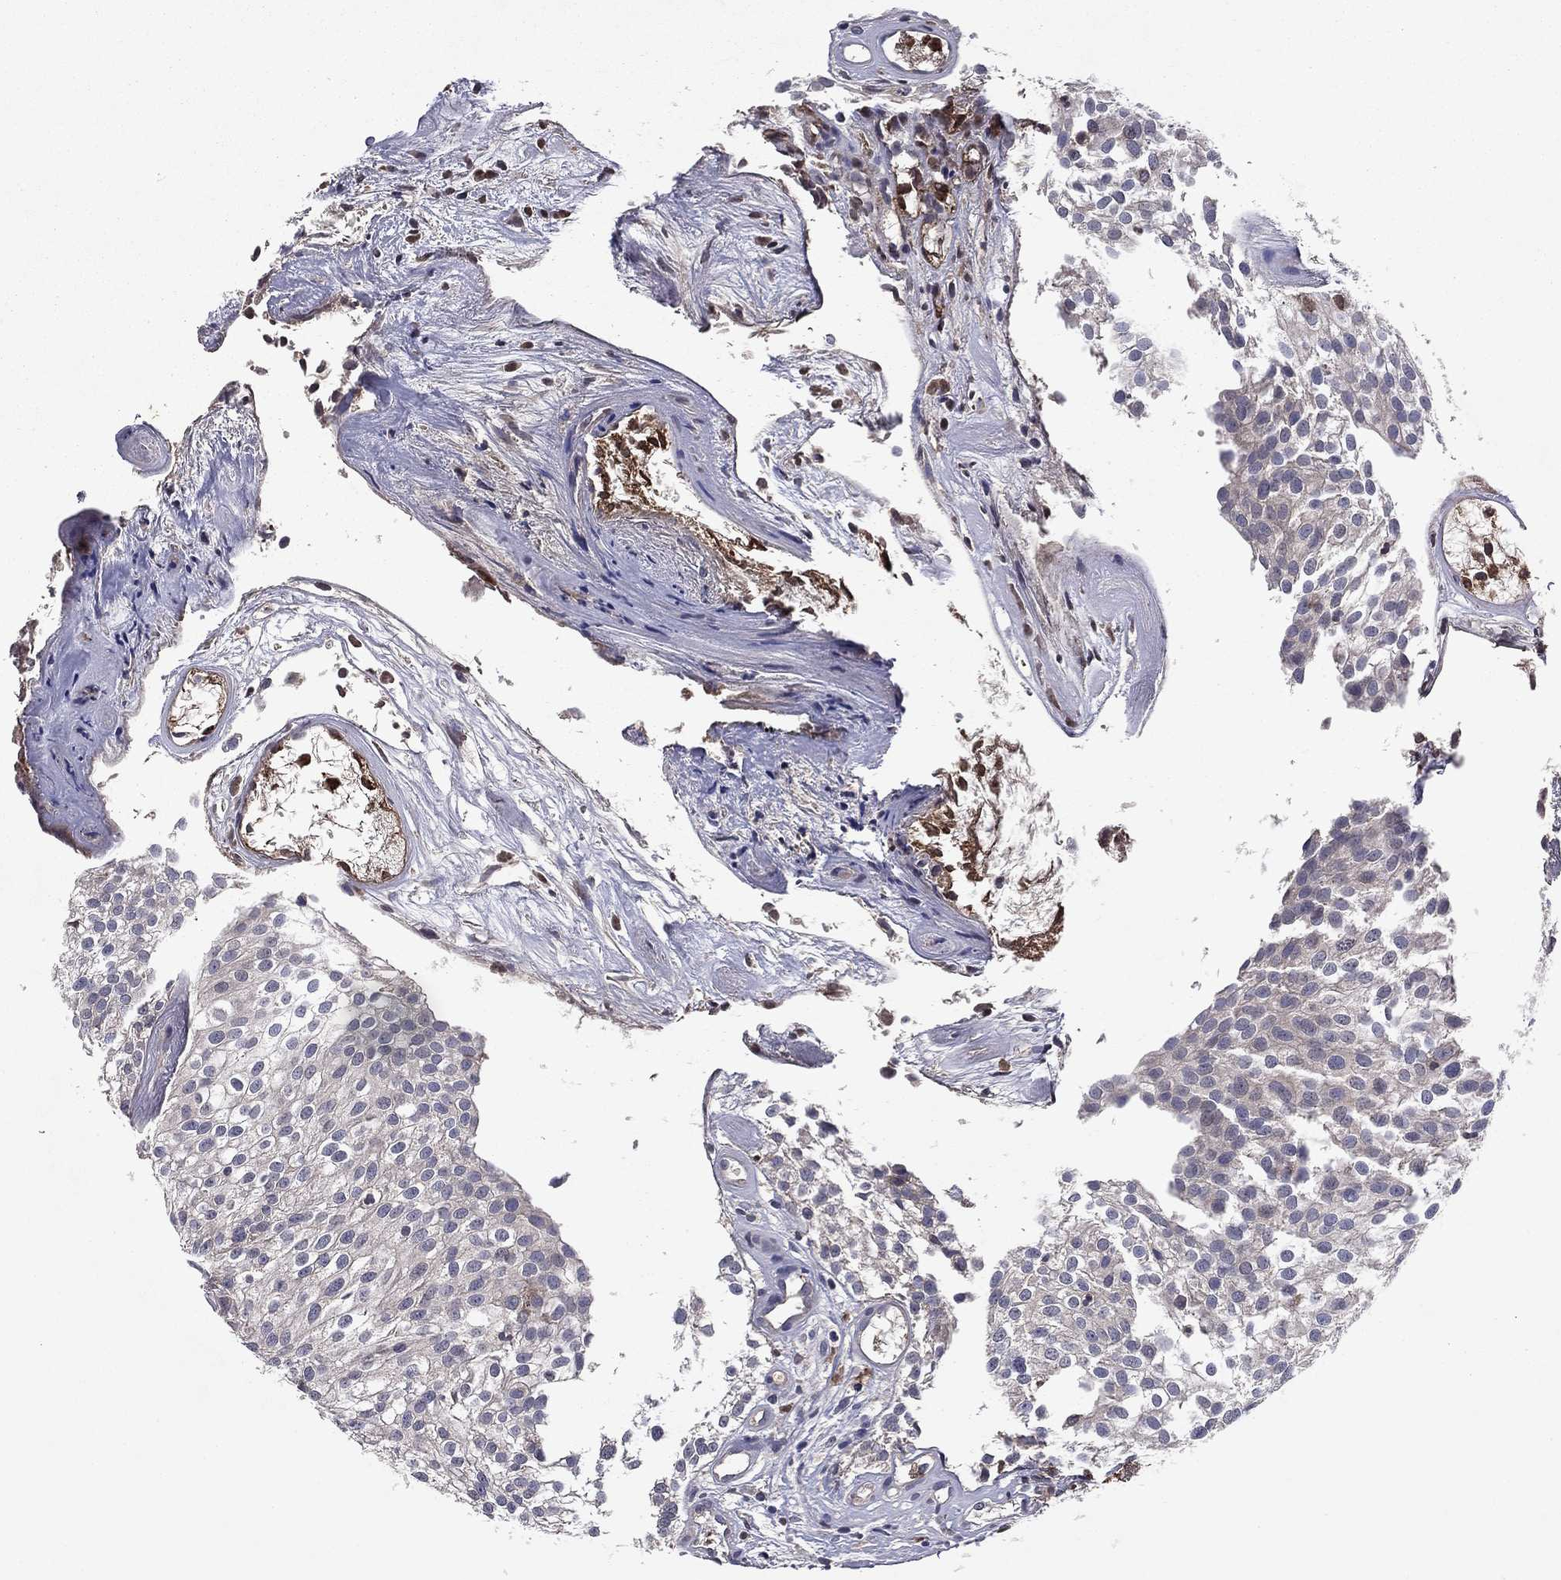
{"staining": {"intensity": "negative", "quantity": "none", "location": "none"}, "tissue": "urothelial cancer", "cell_type": "Tumor cells", "image_type": "cancer", "snomed": [{"axis": "morphology", "description": "Urothelial carcinoma, High grade"}, {"axis": "topography", "description": "Urinary bladder"}], "caption": "Urothelial cancer stained for a protein using IHC reveals no staining tumor cells.", "gene": "PROS1", "patient": {"sex": "female", "age": 79}}